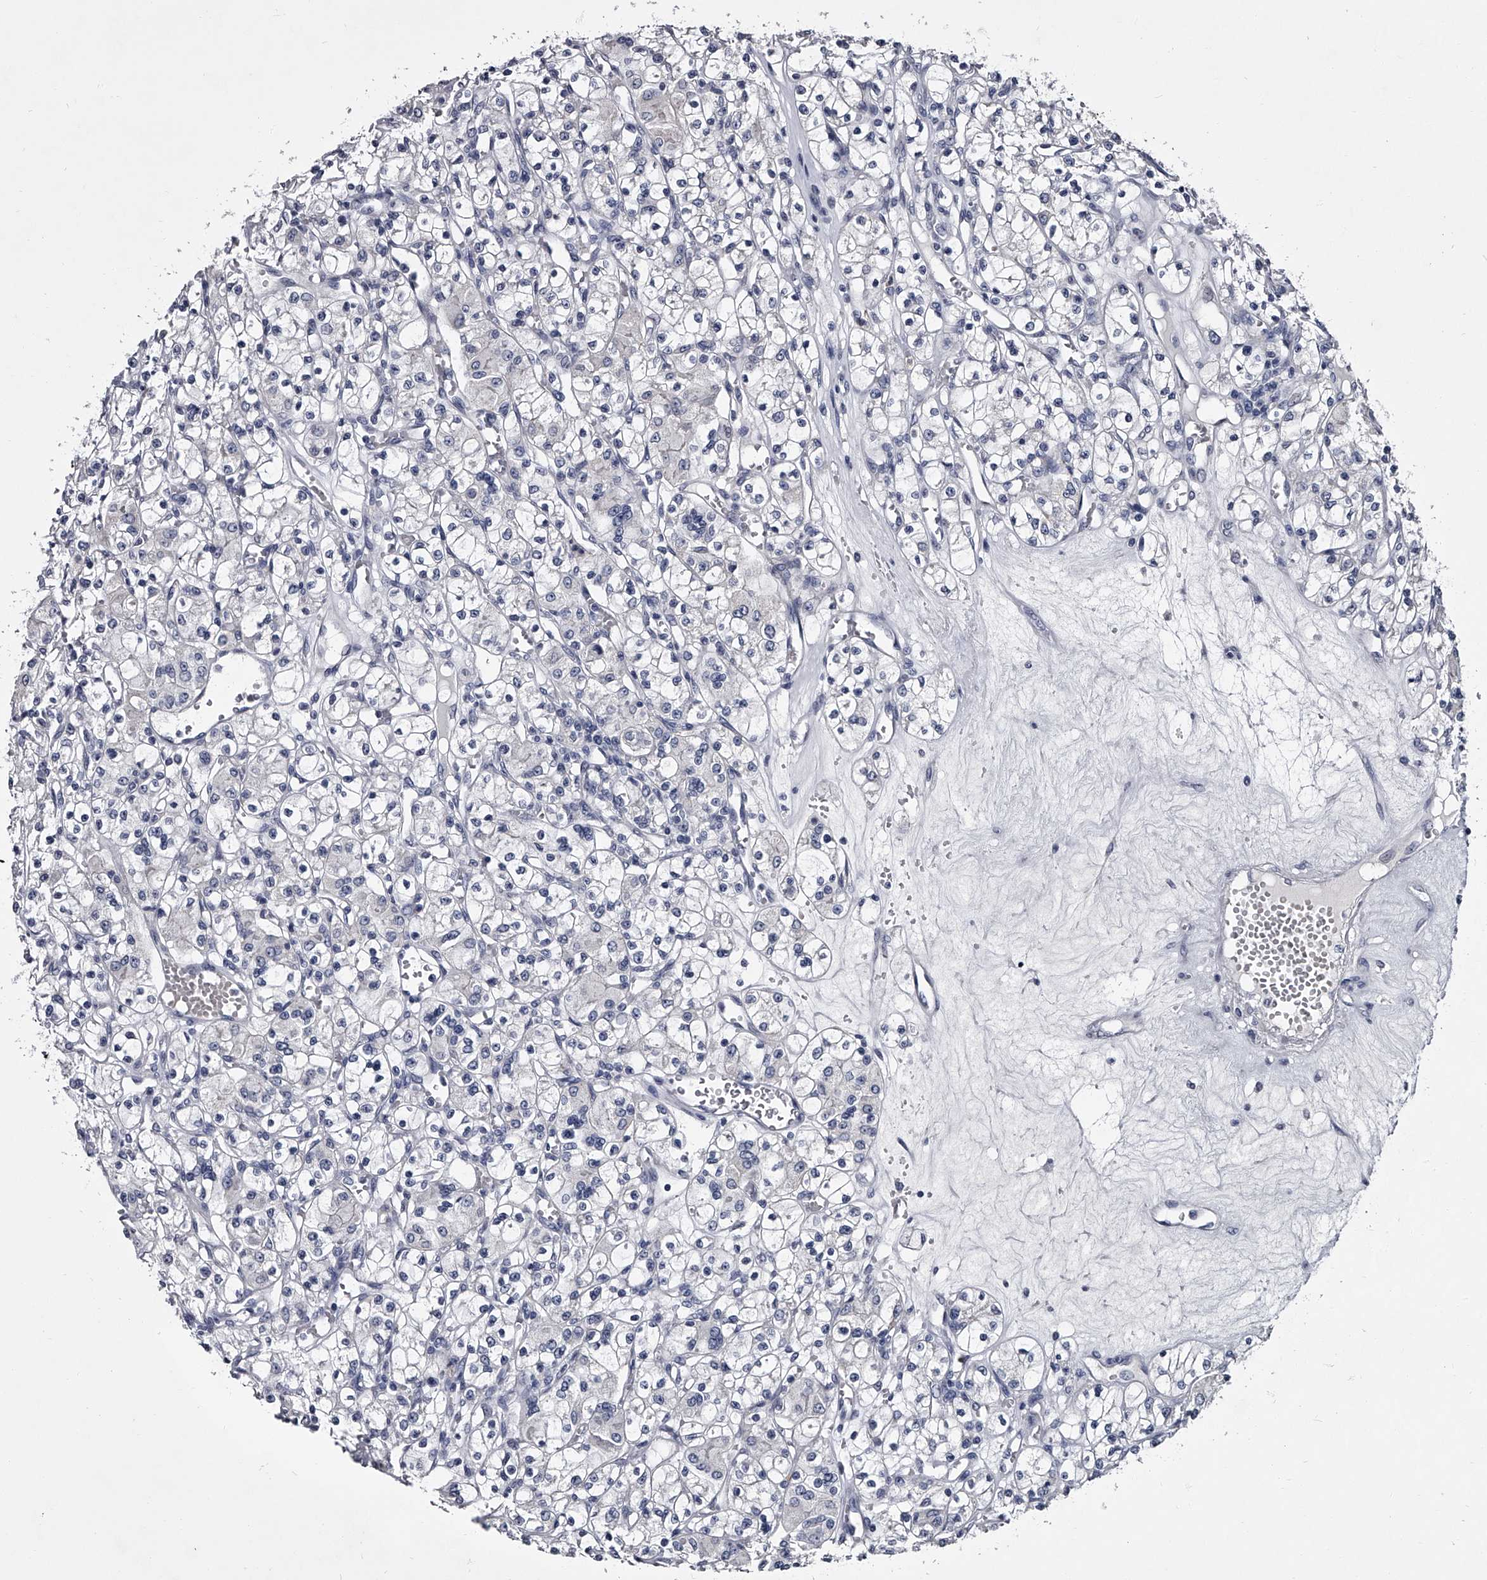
{"staining": {"intensity": "negative", "quantity": "none", "location": "none"}, "tissue": "renal cancer", "cell_type": "Tumor cells", "image_type": "cancer", "snomed": [{"axis": "morphology", "description": "Adenocarcinoma, NOS"}, {"axis": "topography", "description": "Kidney"}], "caption": "This is an IHC micrograph of renal cancer (adenocarcinoma). There is no staining in tumor cells.", "gene": "GAPVD1", "patient": {"sex": "female", "age": 59}}